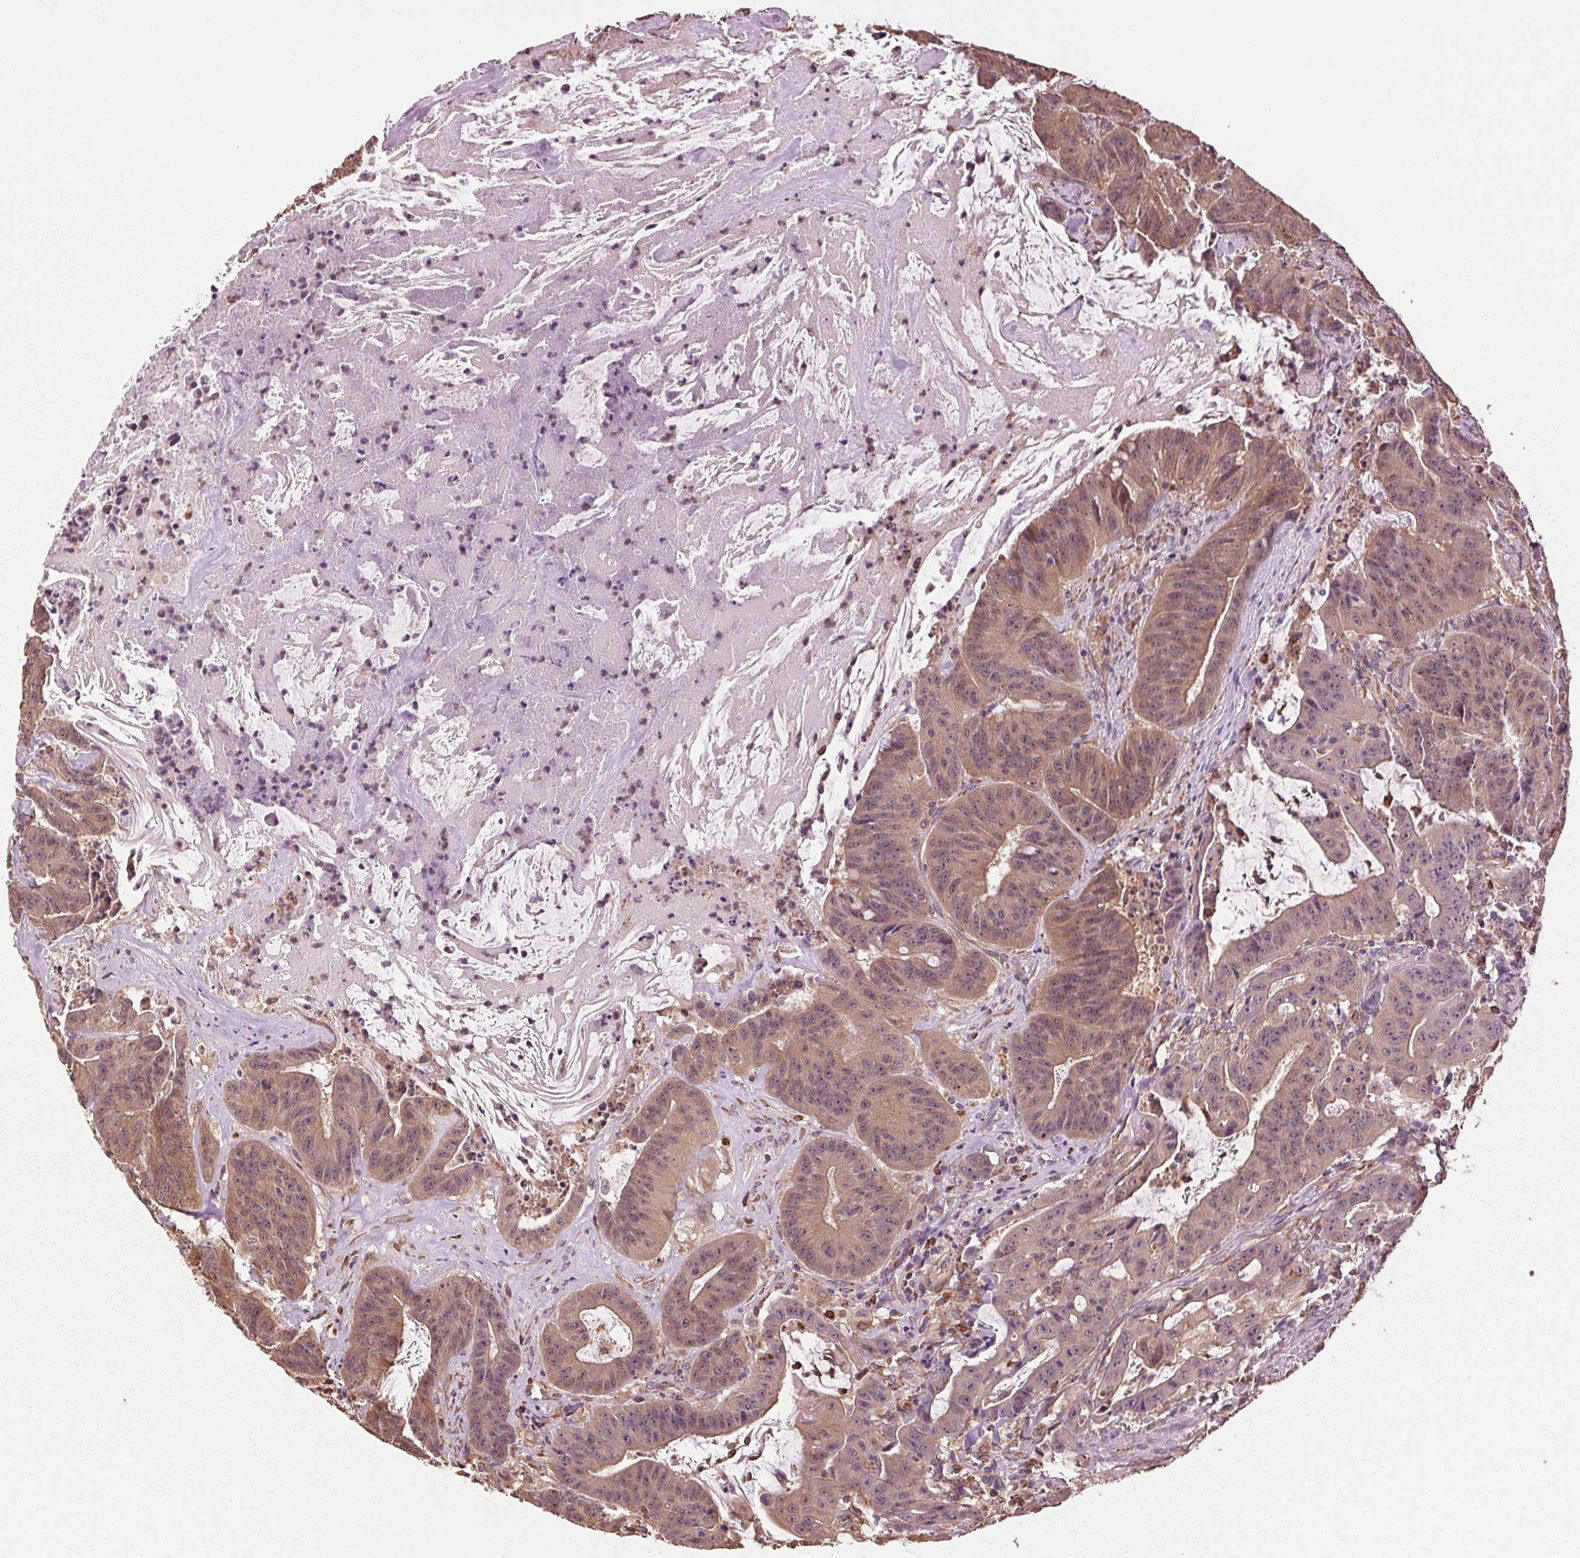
{"staining": {"intensity": "weak", "quantity": ">75%", "location": "cytoplasmic/membranous,nuclear"}, "tissue": "colorectal cancer", "cell_type": "Tumor cells", "image_type": "cancer", "snomed": [{"axis": "morphology", "description": "Adenocarcinoma, NOS"}, {"axis": "topography", "description": "Colon"}], "caption": "Protein expression by immunohistochemistry demonstrates weak cytoplasmic/membranous and nuclear staining in about >75% of tumor cells in colorectal cancer (adenocarcinoma).", "gene": "RNPEP", "patient": {"sex": "male", "age": 33}}